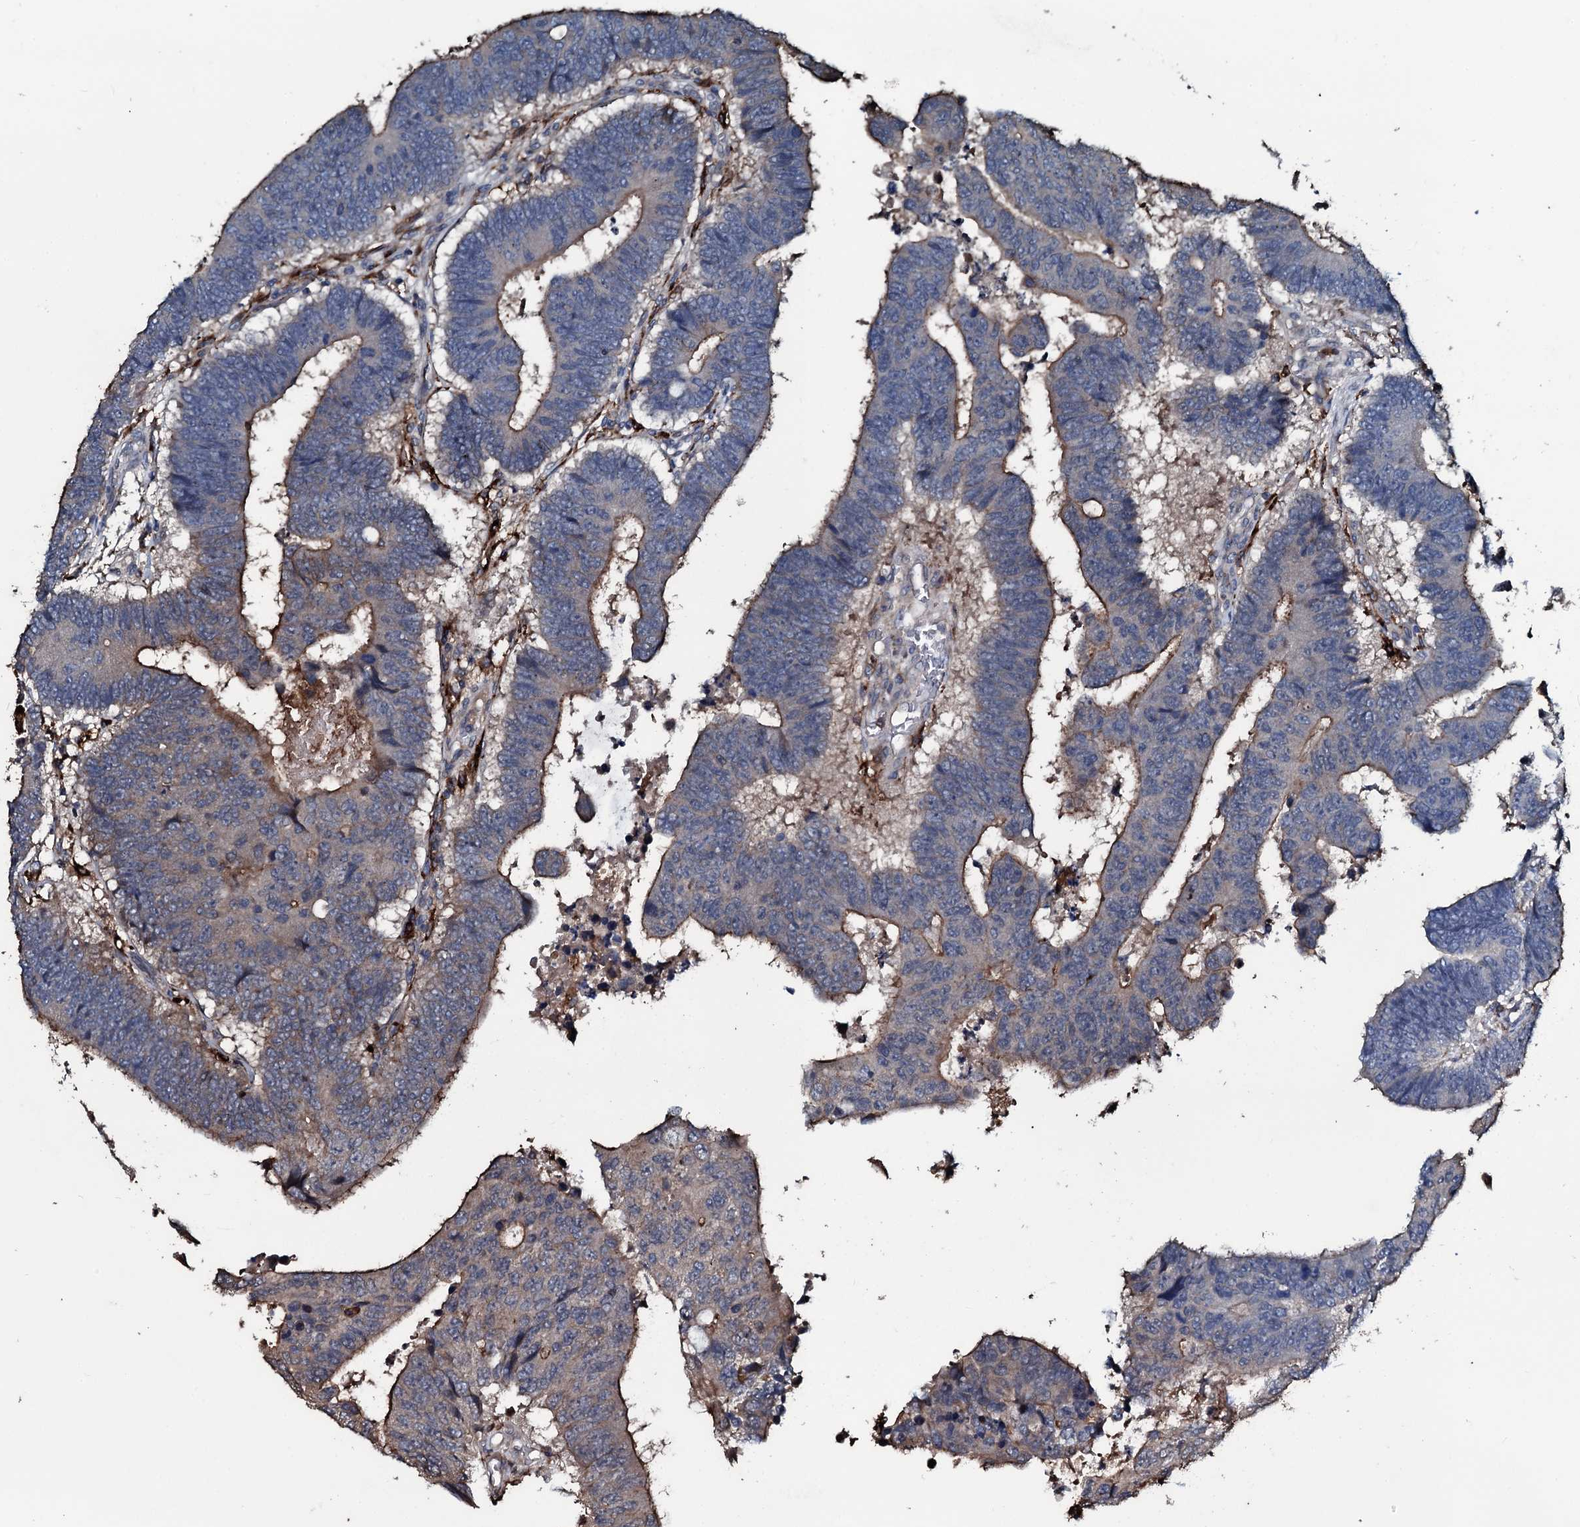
{"staining": {"intensity": "moderate", "quantity": "25%-75%", "location": "cytoplasmic/membranous"}, "tissue": "colorectal cancer", "cell_type": "Tumor cells", "image_type": "cancer", "snomed": [{"axis": "morphology", "description": "Adenocarcinoma, NOS"}, {"axis": "topography", "description": "Rectum"}], "caption": "The histopathology image demonstrates immunohistochemical staining of colorectal cancer. There is moderate cytoplasmic/membranous positivity is present in approximately 25%-75% of tumor cells.", "gene": "TPGS2", "patient": {"sex": "male", "age": 84}}